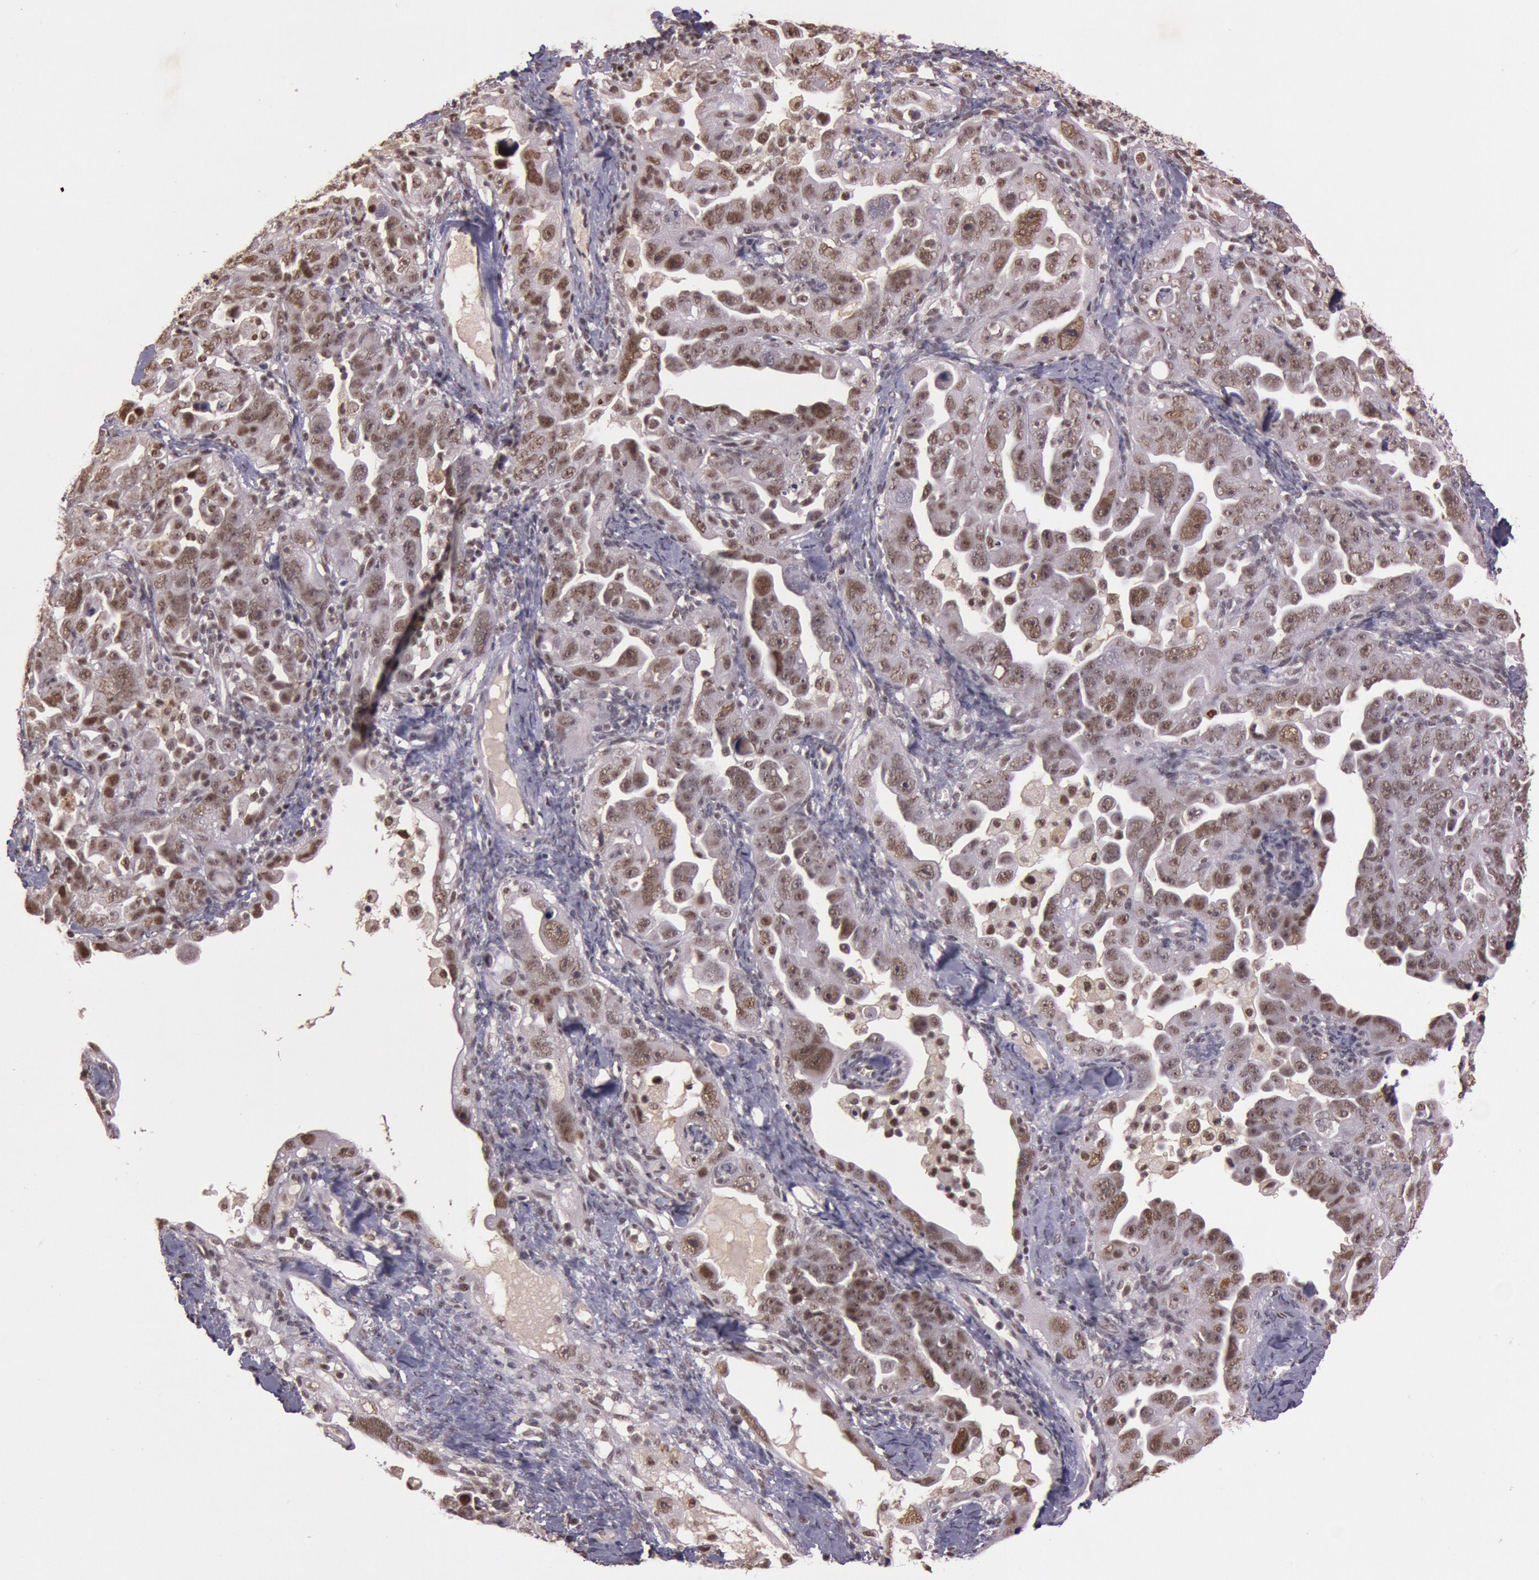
{"staining": {"intensity": "moderate", "quantity": ">75%", "location": "nuclear"}, "tissue": "ovarian cancer", "cell_type": "Tumor cells", "image_type": "cancer", "snomed": [{"axis": "morphology", "description": "Cystadenocarcinoma, serous, NOS"}, {"axis": "topography", "description": "Ovary"}], "caption": "Moderate nuclear protein positivity is present in approximately >75% of tumor cells in ovarian cancer.", "gene": "TASL", "patient": {"sex": "female", "age": 66}}